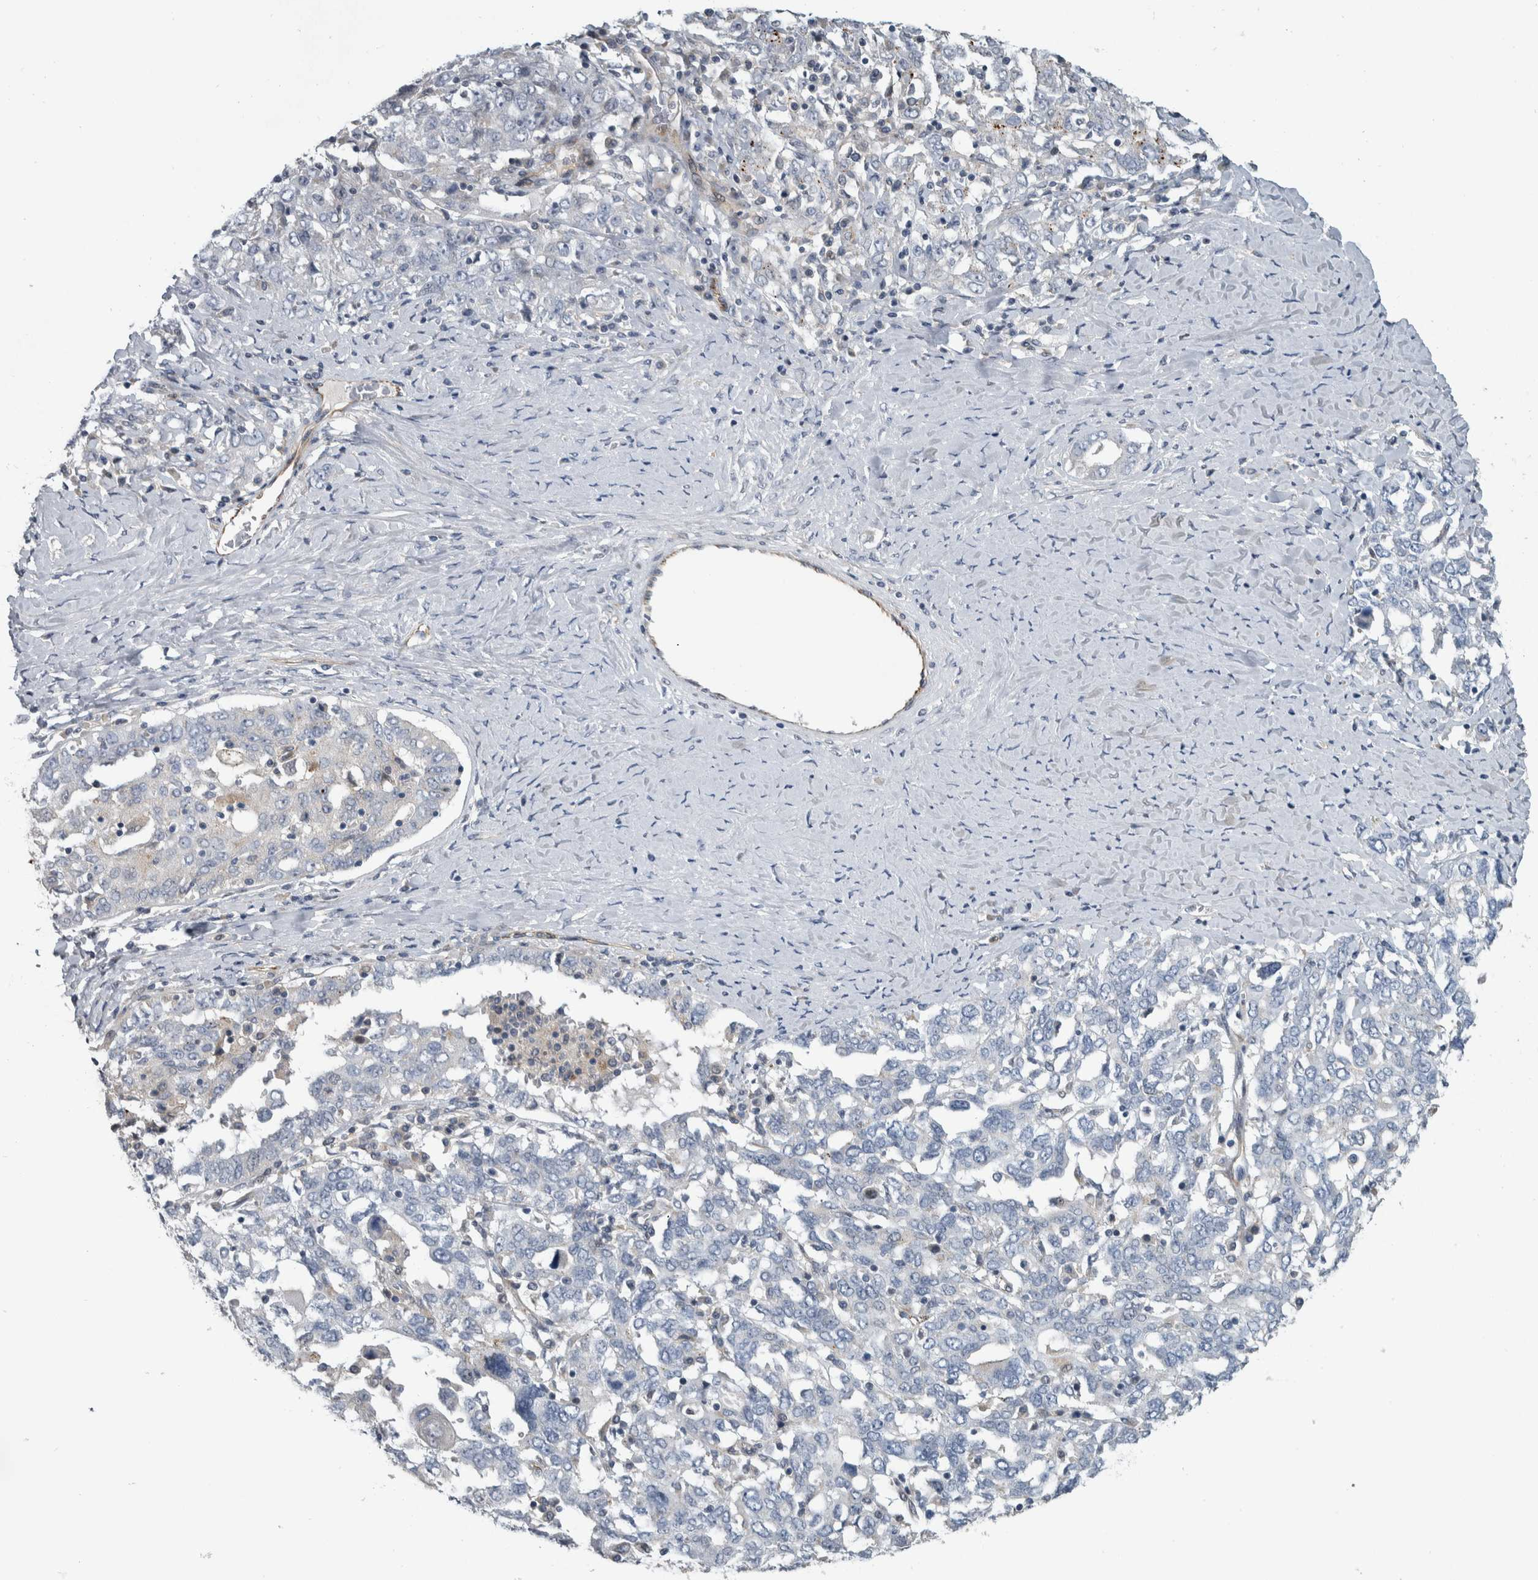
{"staining": {"intensity": "negative", "quantity": "none", "location": "none"}, "tissue": "ovarian cancer", "cell_type": "Tumor cells", "image_type": "cancer", "snomed": [{"axis": "morphology", "description": "Carcinoma, endometroid"}, {"axis": "topography", "description": "Ovary"}], "caption": "Ovarian endometroid carcinoma was stained to show a protein in brown. There is no significant positivity in tumor cells.", "gene": "NT5C2", "patient": {"sex": "female", "age": 62}}